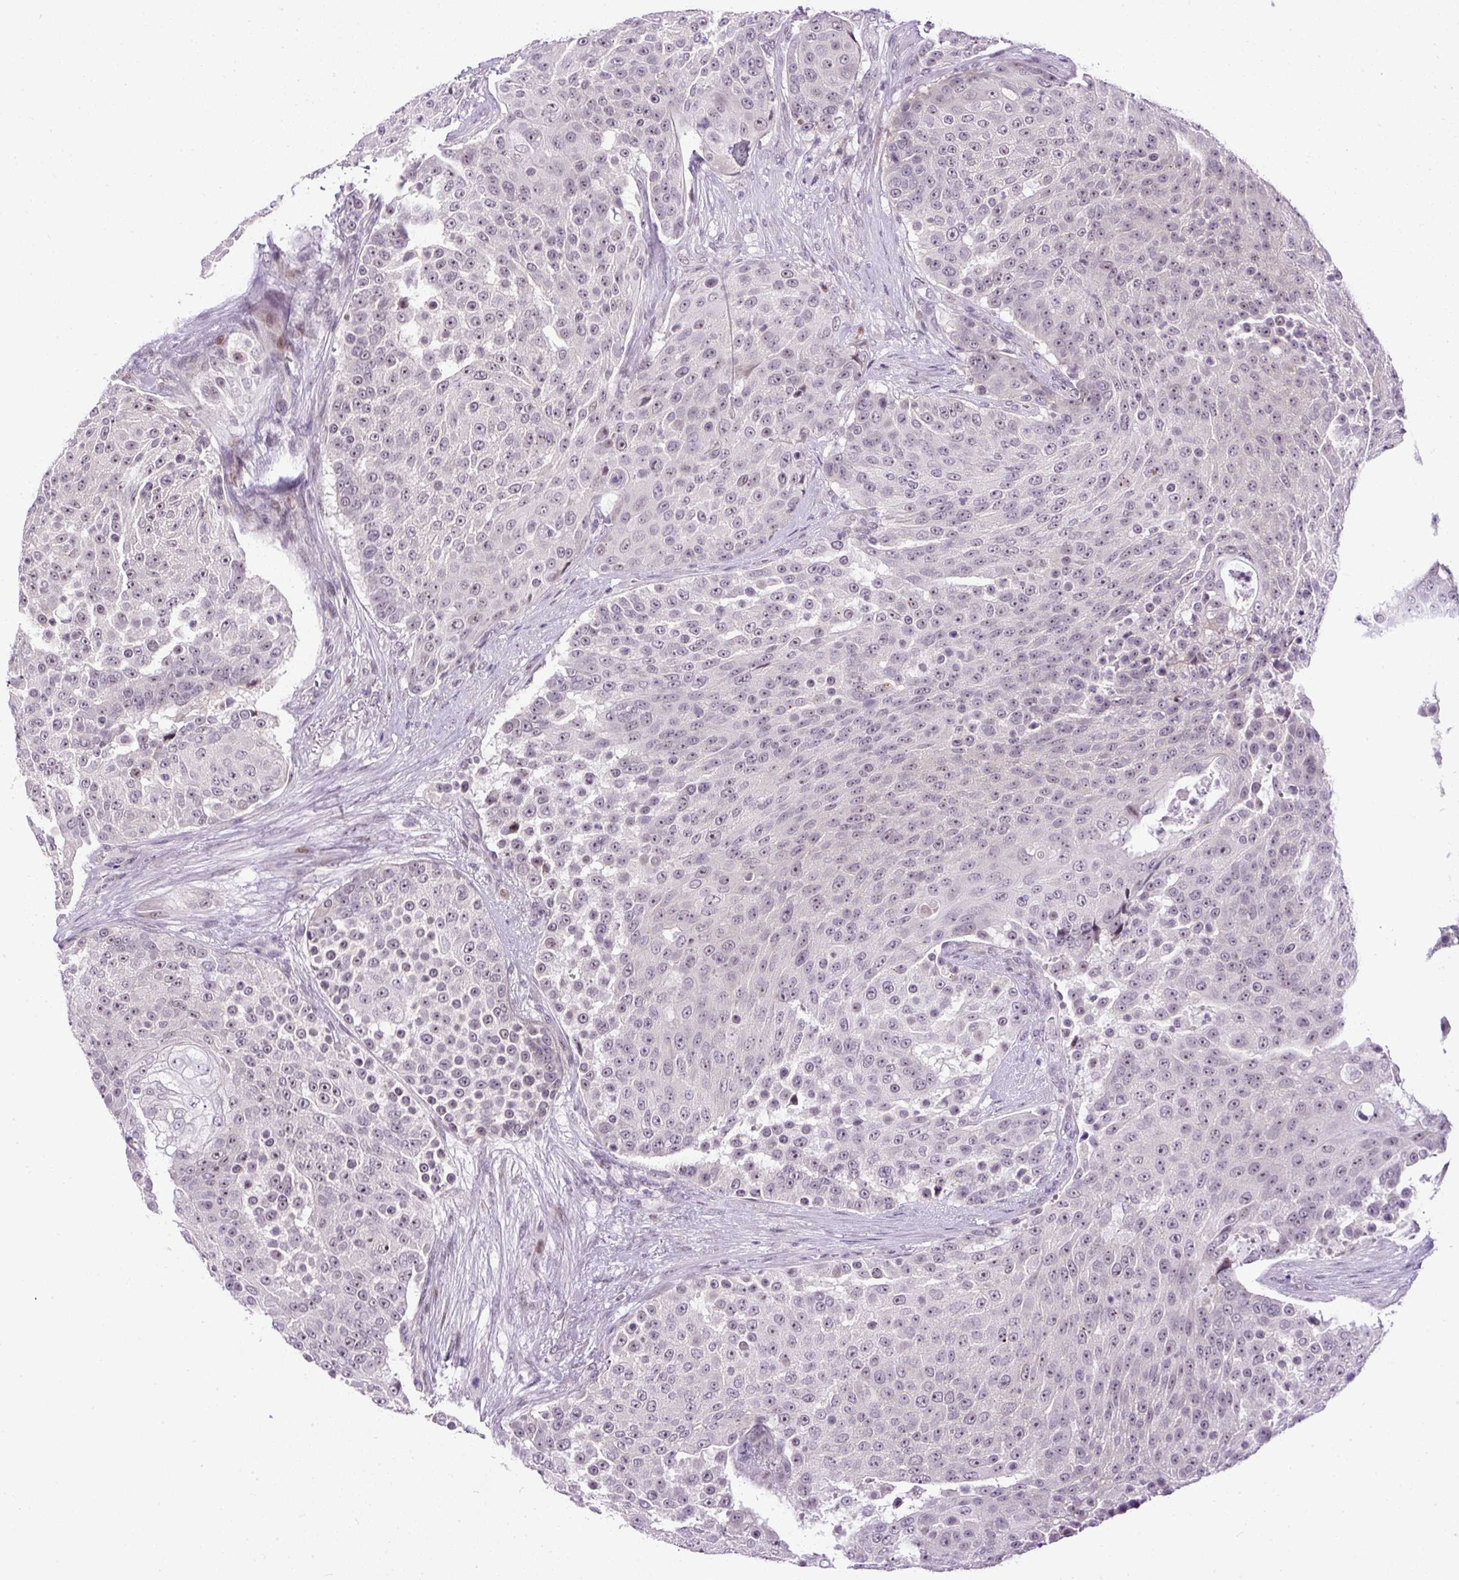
{"staining": {"intensity": "weak", "quantity": "<25%", "location": "nuclear"}, "tissue": "urothelial cancer", "cell_type": "Tumor cells", "image_type": "cancer", "snomed": [{"axis": "morphology", "description": "Urothelial carcinoma, High grade"}, {"axis": "topography", "description": "Urinary bladder"}], "caption": "A histopathology image of high-grade urothelial carcinoma stained for a protein reveals no brown staining in tumor cells.", "gene": "ARHGEF18", "patient": {"sex": "female", "age": 63}}